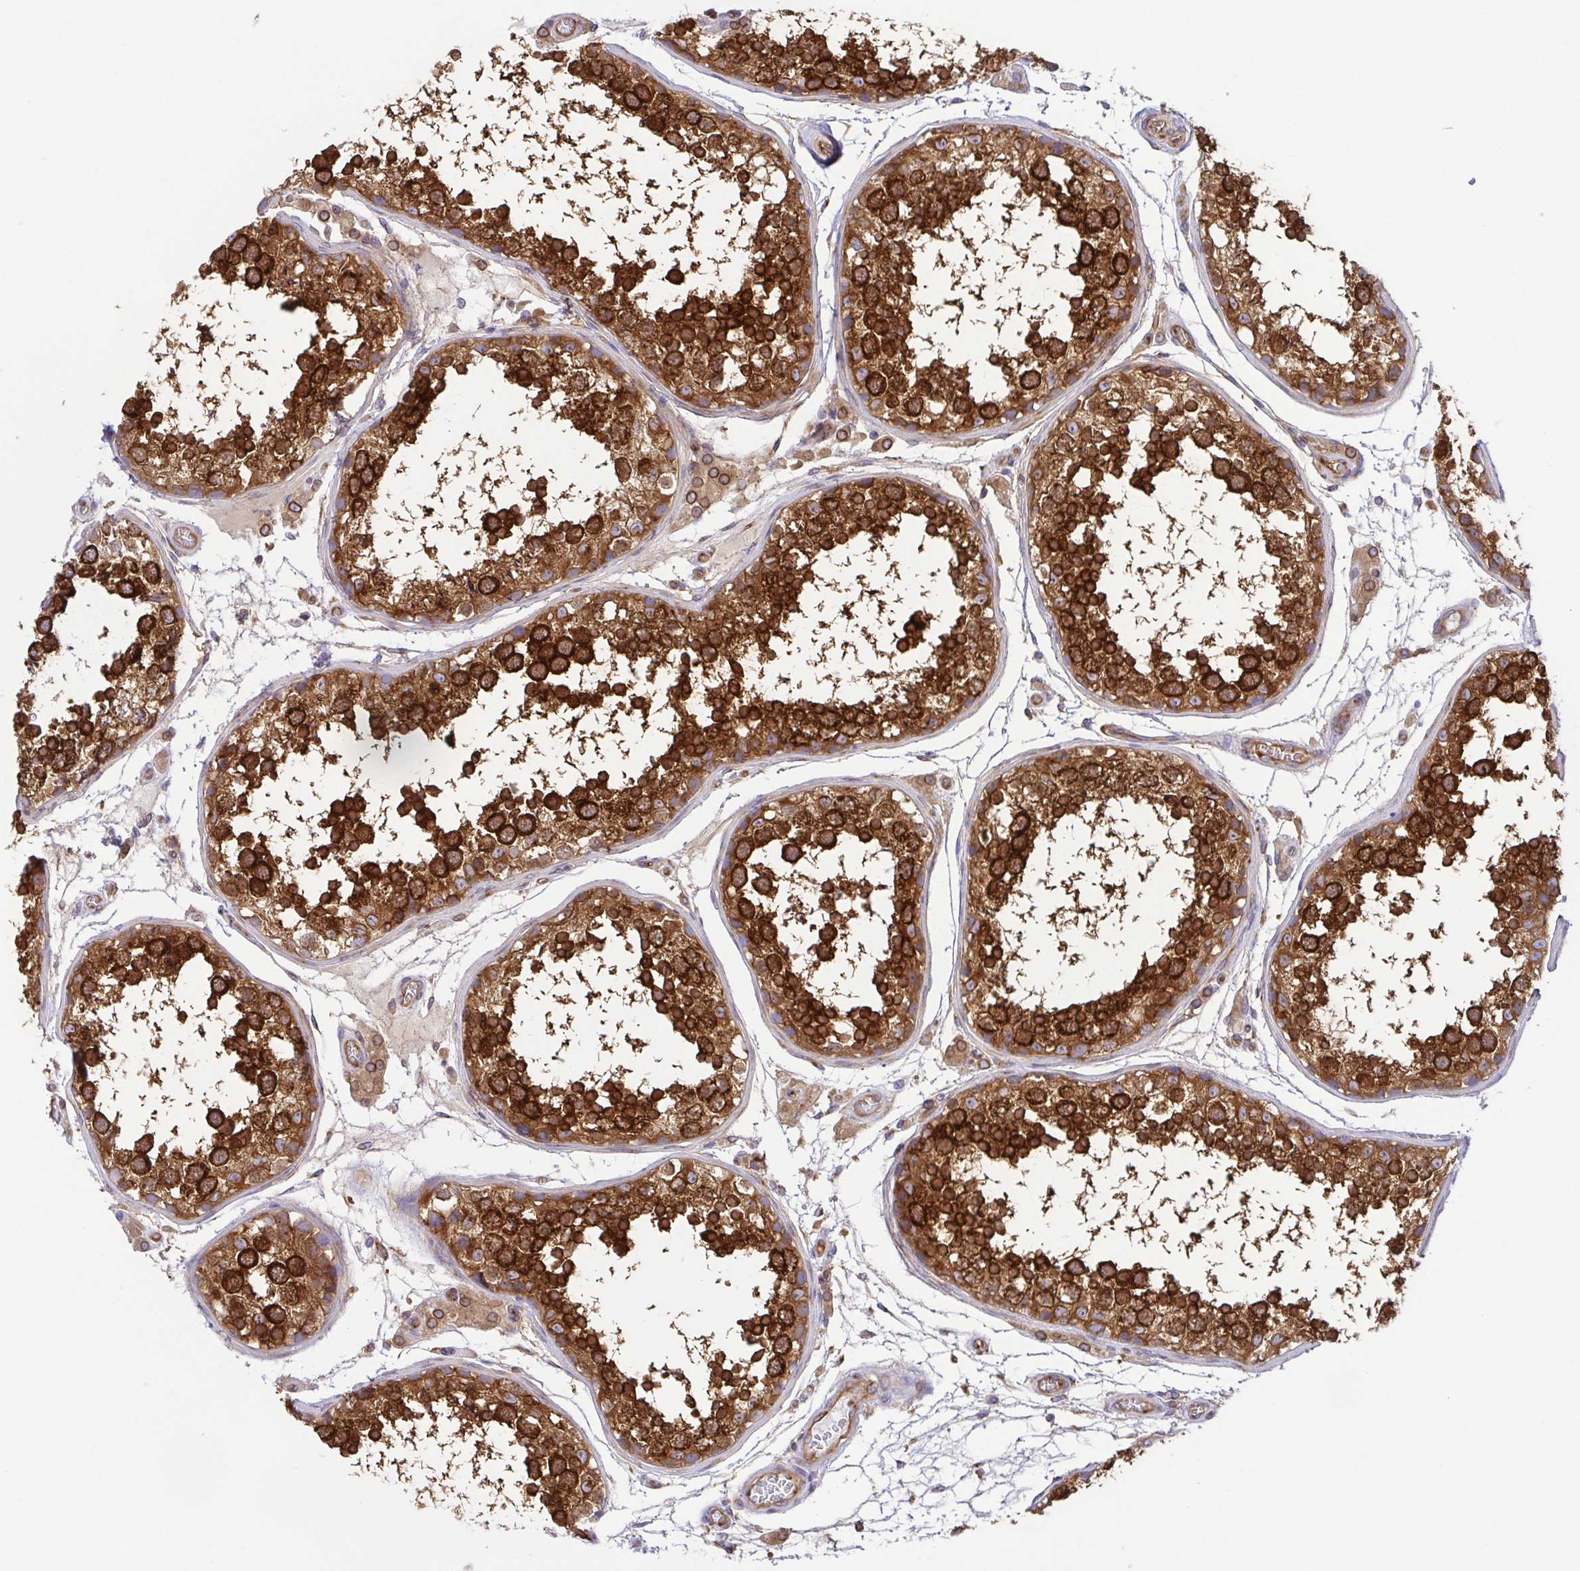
{"staining": {"intensity": "strong", "quantity": ">75%", "location": "cytoplasmic/membranous"}, "tissue": "testis", "cell_type": "Cells in seminiferous ducts", "image_type": "normal", "snomed": [{"axis": "morphology", "description": "Normal tissue, NOS"}, {"axis": "topography", "description": "Testis"}], "caption": "Protein staining by immunohistochemistry (IHC) reveals strong cytoplasmic/membranous staining in about >75% of cells in seminiferous ducts in benign testis. Immunohistochemistry (ihc) stains the protein in brown and the nuclei are stained blue.", "gene": "KIF5B", "patient": {"sex": "male", "age": 29}}